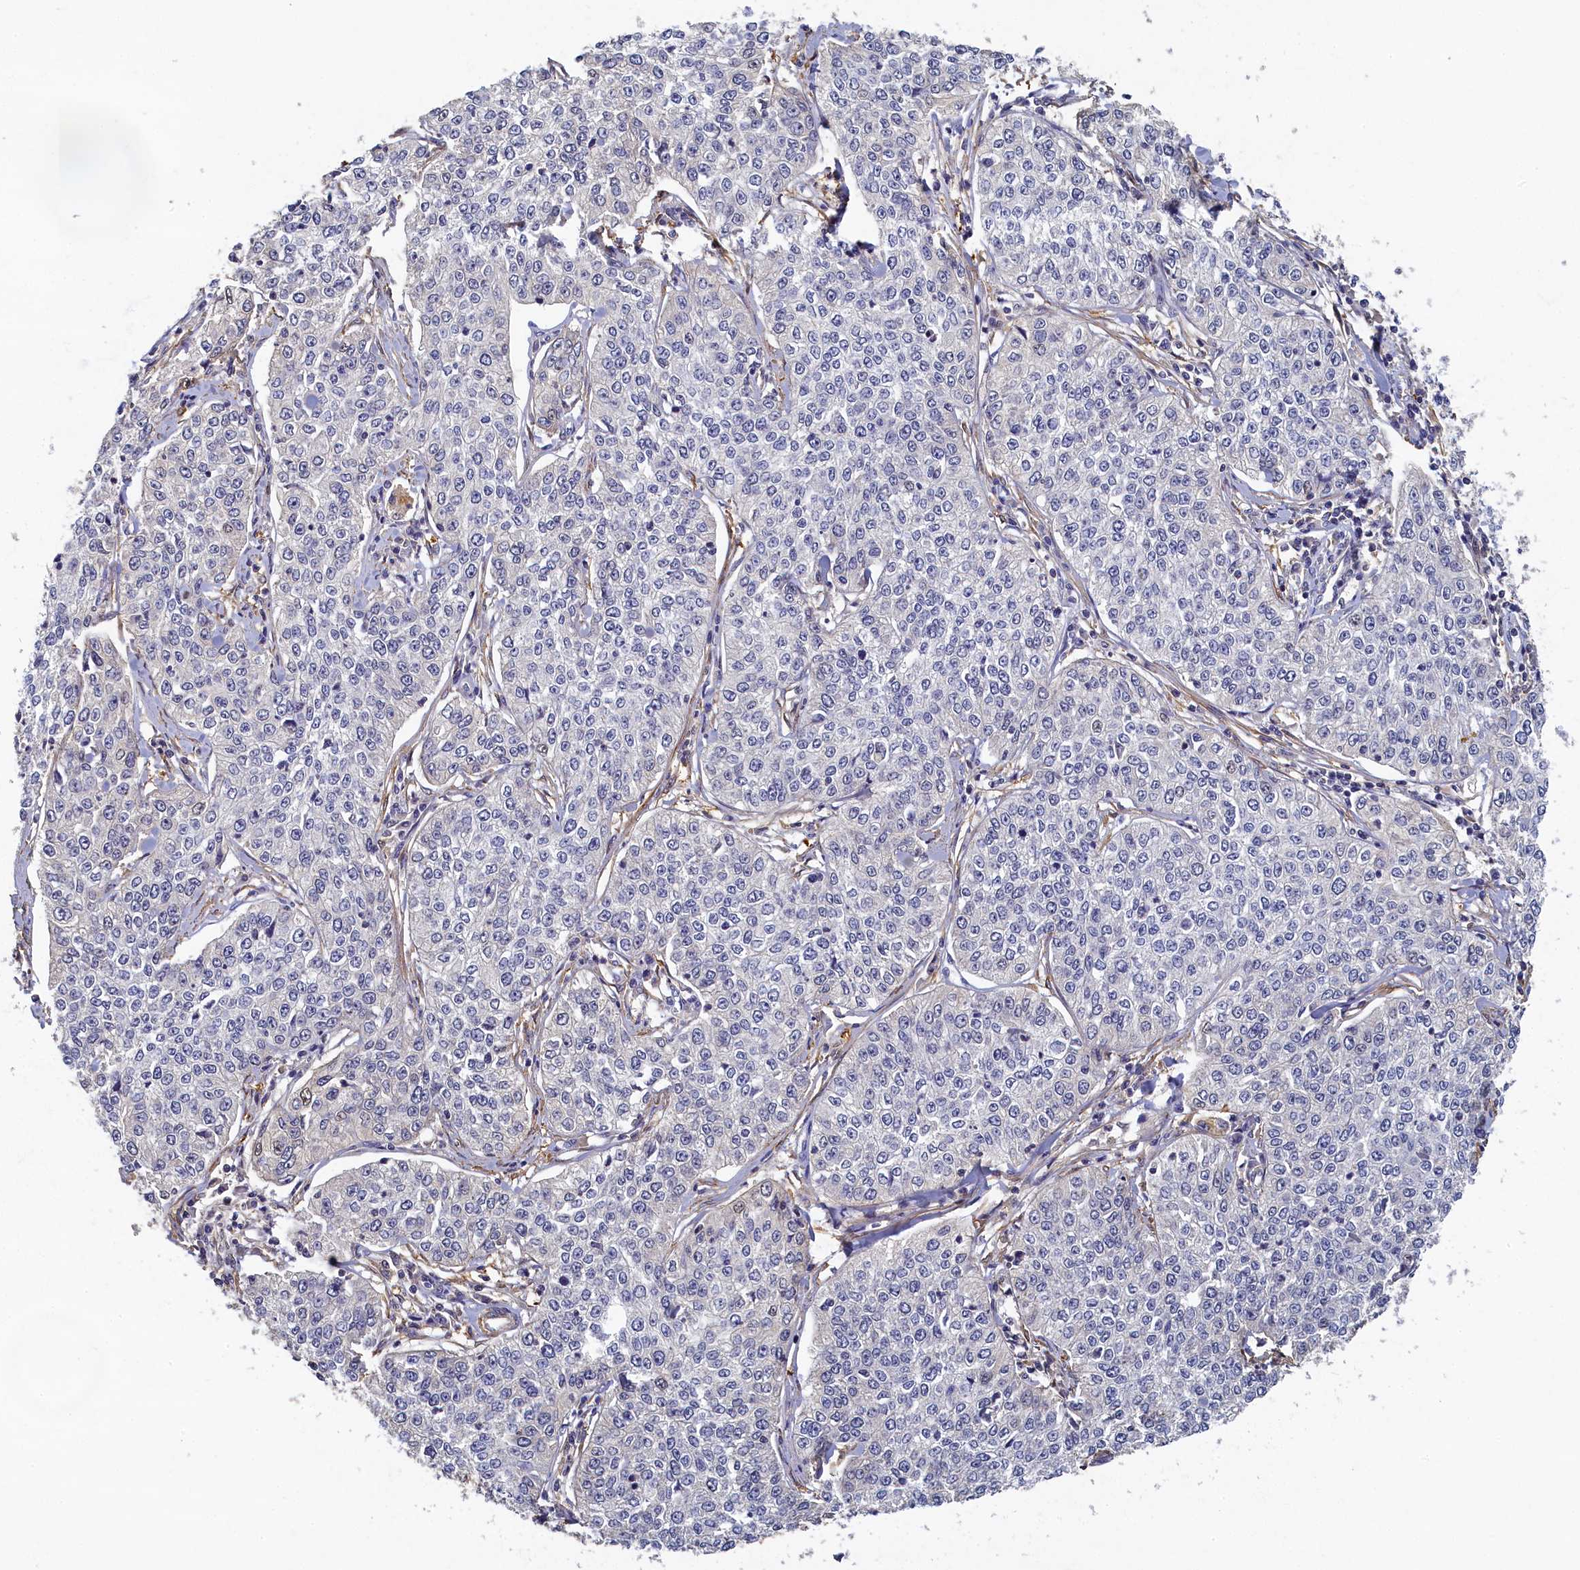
{"staining": {"intensity": "negative", "quantity": "none", "location": "none"}, "tissue": "cervical cancer", "cell_type": "Tumor cells", "image_type": "cancer", "snomed": [{"axis": "morphology", "description": "Squamous cell carcinoma, NOS"}, {"axis": "topography", "description": "Cervix"}], "caption": "High magnification brightfield microscopy of cervical cancer (squamous cell carcinoma) stained with DAB (brown) and counterstained with hematoxylin (blue): tumor cells show no significant expression. (DAB (3,3'-diaminobenzidine) IHC with hematoxylin counter stain).", "gene": "TBCB", "patient": {"sex": "female", "age": 35}}